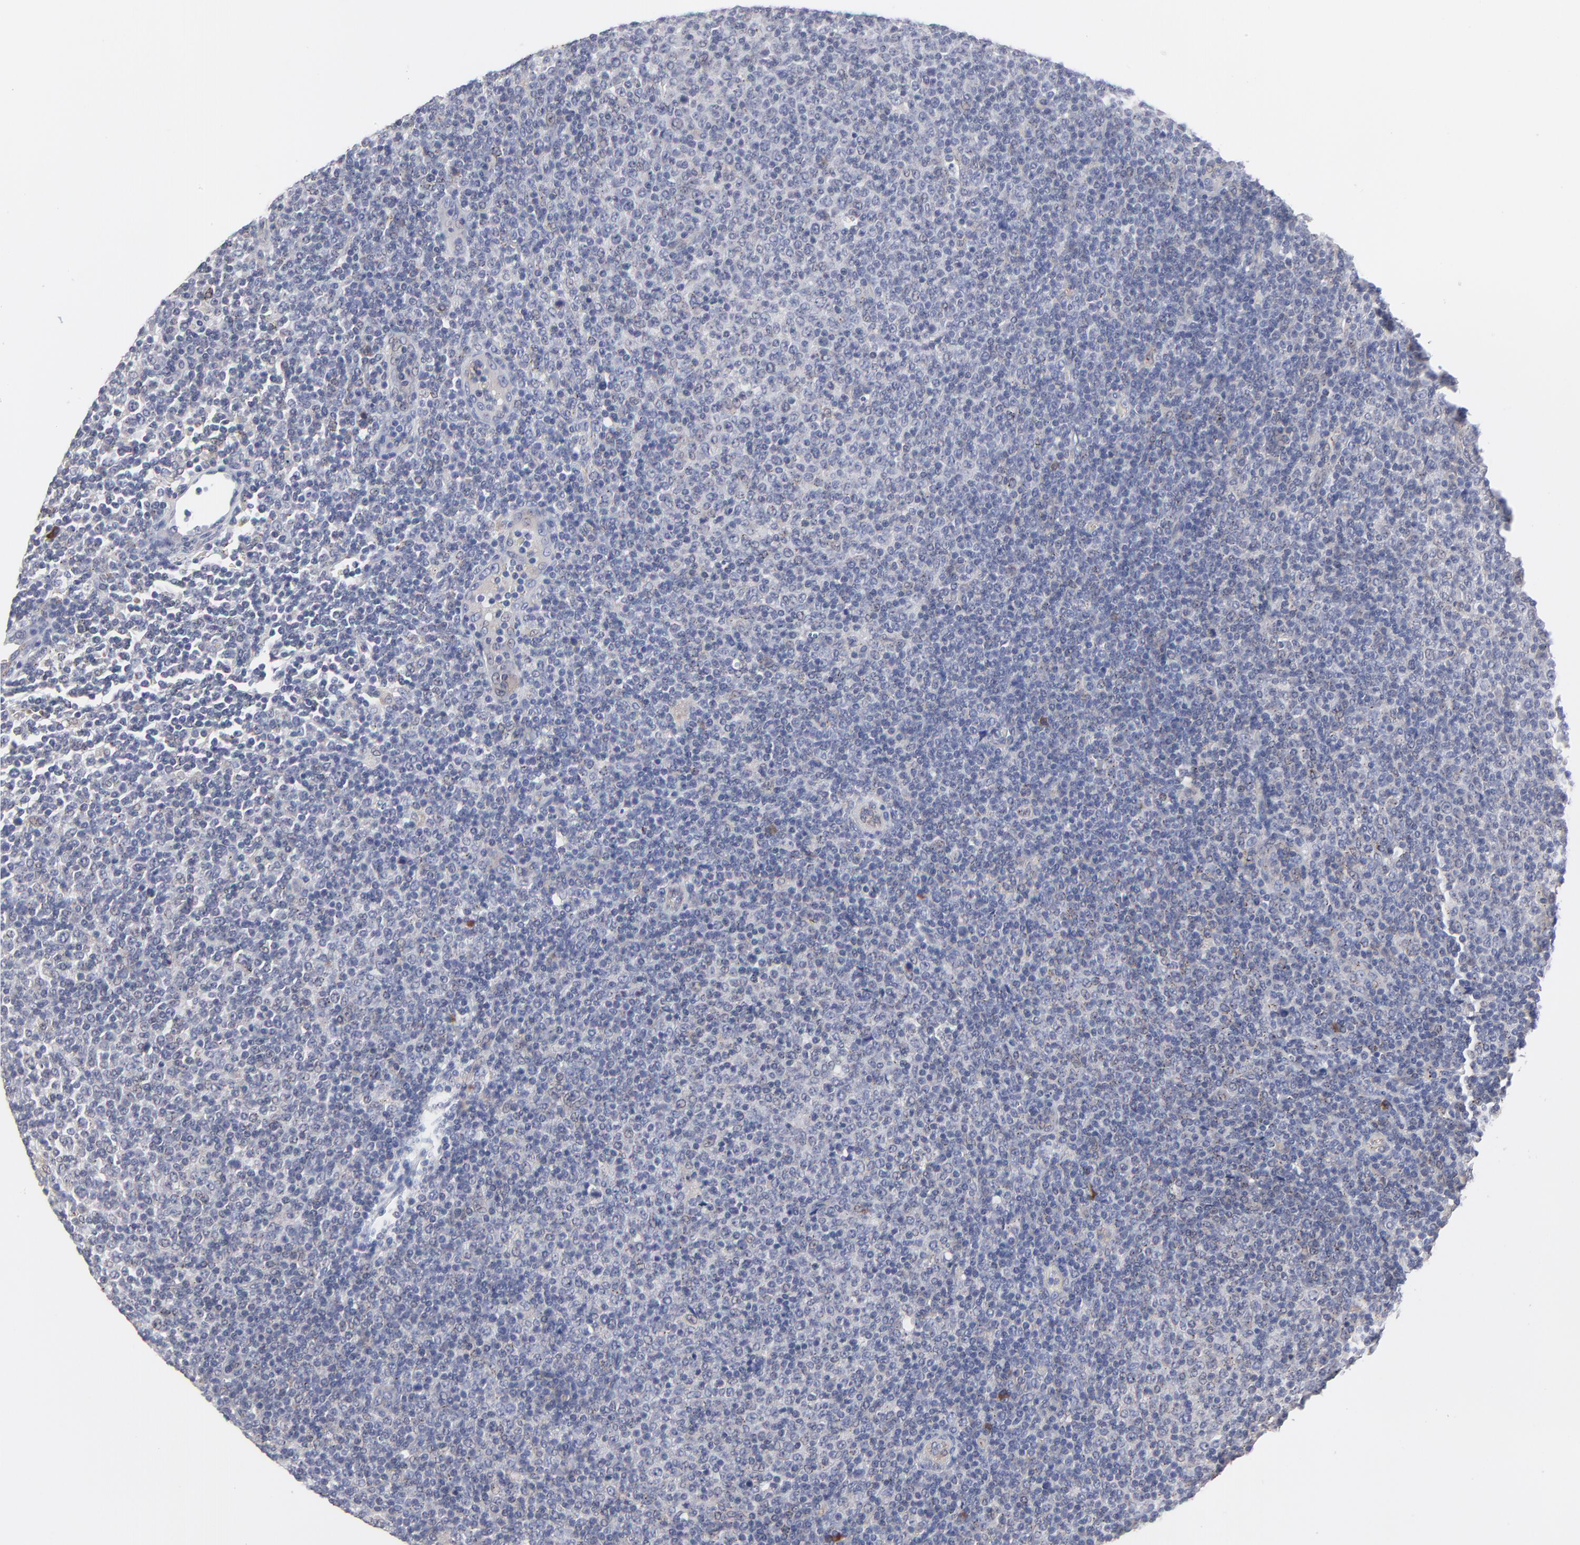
{"staining": {"intensity": "negative", "quantity": "none", "location": "none"}, "tissue": "lymphoma", "cell_type": "Tumor cells", "image_type": "cancer", "snomed": [{"axis": "morphology", "description": "Malignant lymphoma, non-Hodgkin's type, Low grade"}, {"axis": "topography", "description": "Lymph node"}], "caption": "This is an IHC image of human lymphoma. There is no positivity in tumor cells.", "gene": "TRIM22", "patient": {"sex": "male", "age": 70}}